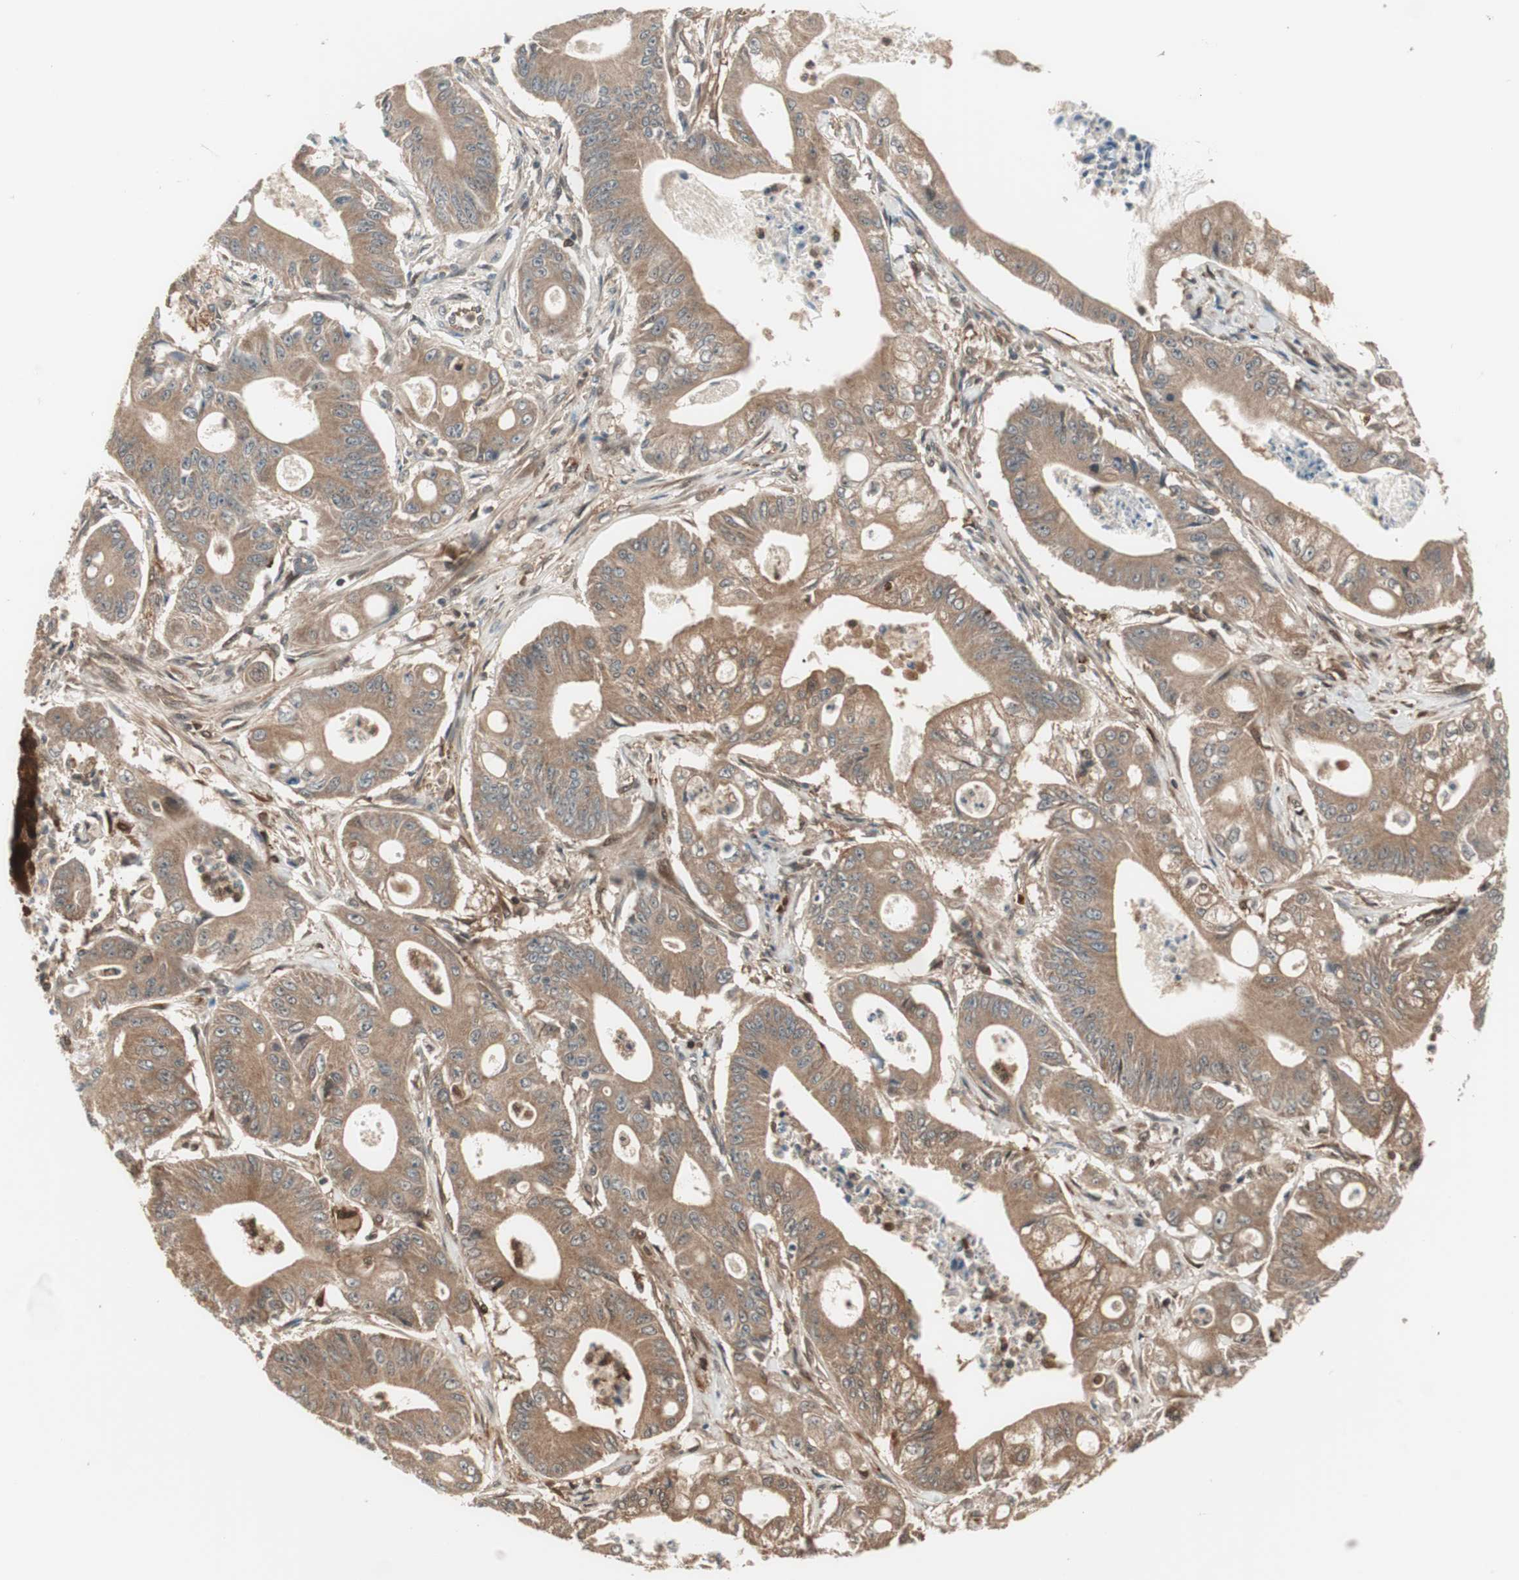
{"staining": {"intensity": "moderate", "quantity": ">75%", "location": "cytoplasmic/membranous"}, "tissue": "pancreatic cancer", "cell_type": "Tumor cells", "image_type": "cancer", "snomed": [{"axis": "morphology", "description": "Normal tissue, NOS"}, {"axis": "topography", "description": "Lymph node"}], "caption": "Immunohistochemical staining of human pancreatic cancer reveals medium levels of moderate cytoplasmic/membranous protein positivity in about >75% of tumor cells.", "gene": "PRKG2", "patient": {"sex": "male", "age": 62}}